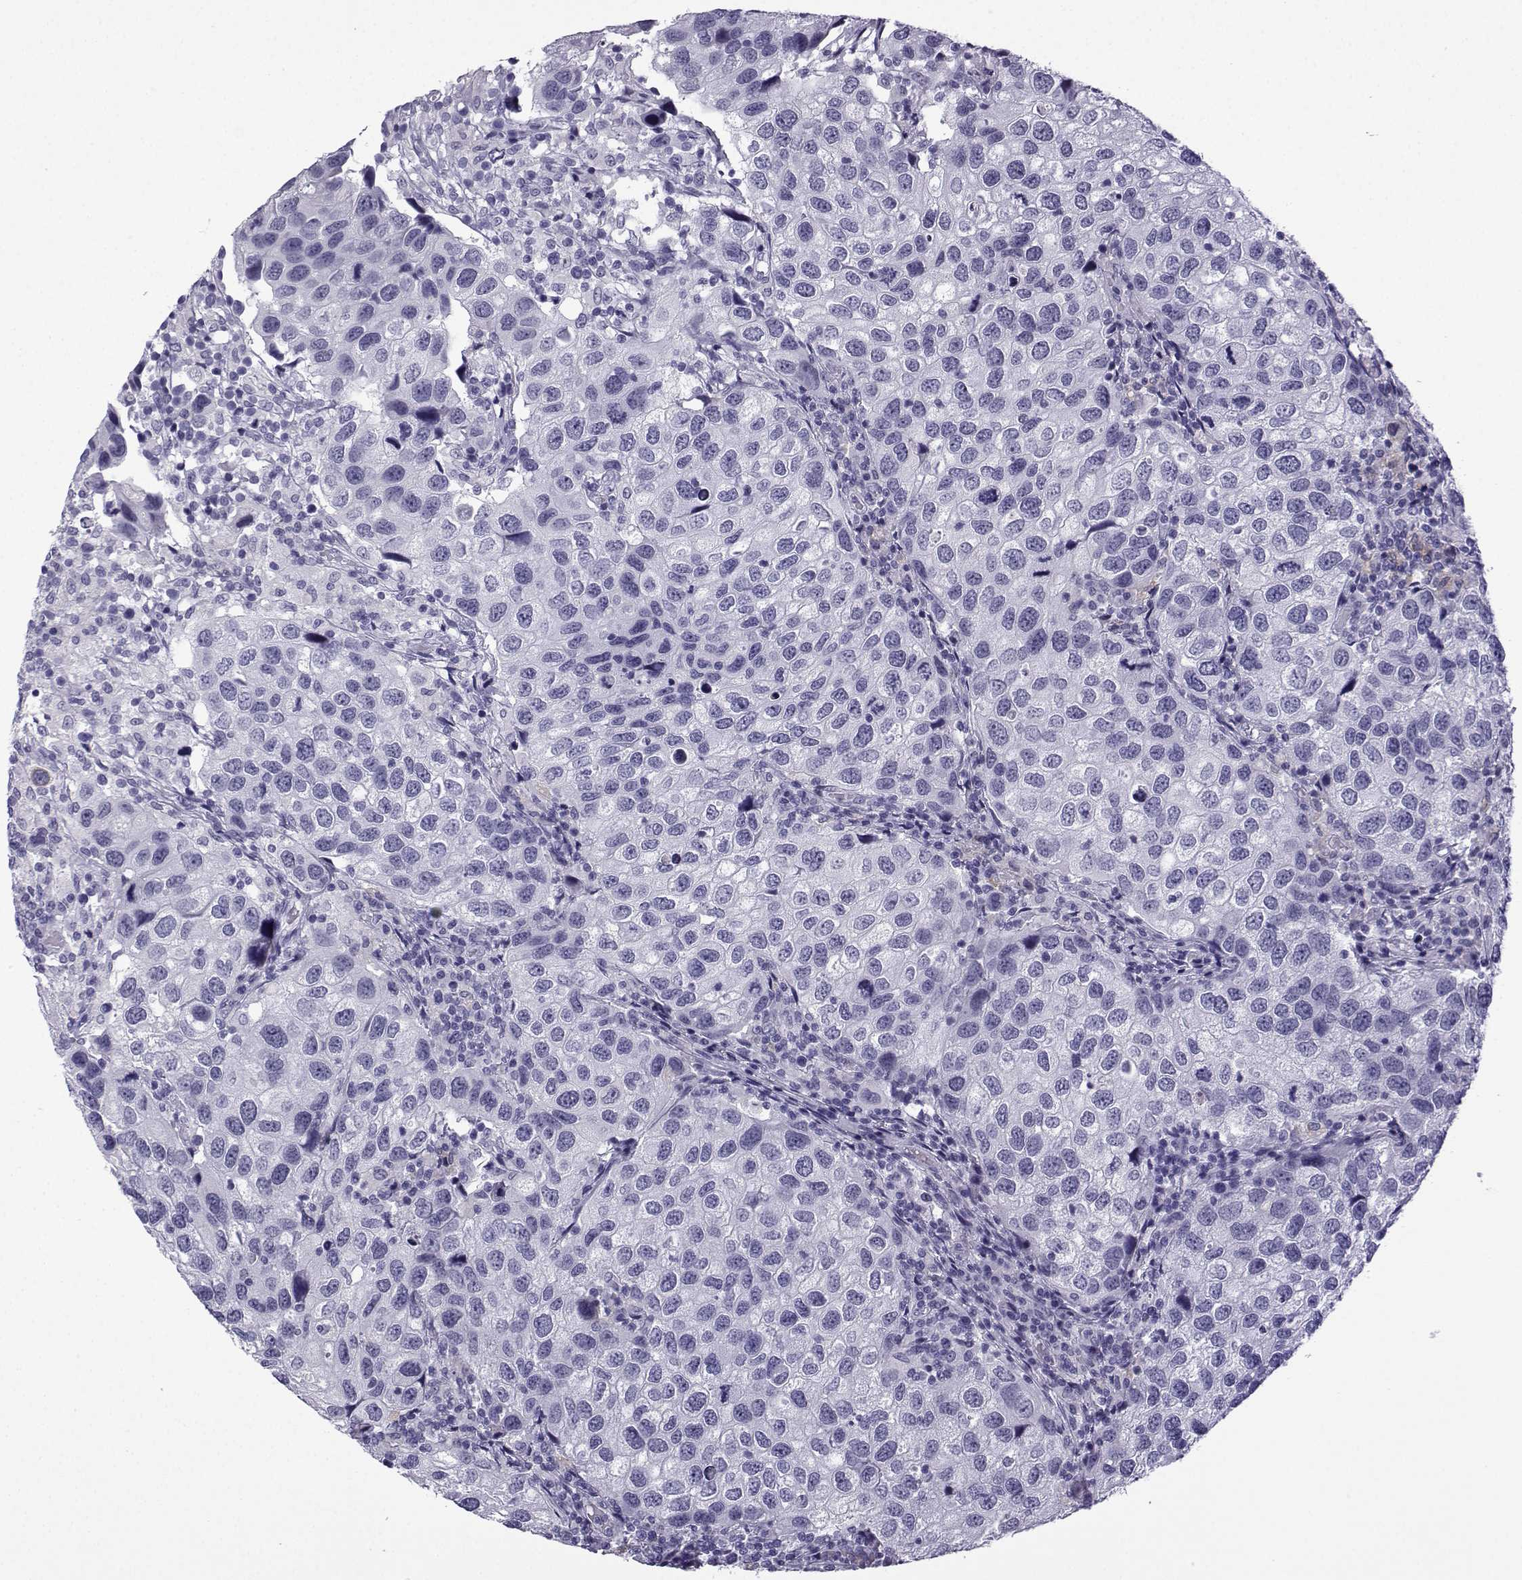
{"staining": {"intensity": "negative", "quantity": "none", "location": "none"}, "tissue": "urothelial cancer", "cell_type": "Tumor cells", "image_type": "cancer", "snomed": [{"axis": "morphology", "description": "Urothelial carcinoma, High grade"}, {"axis": "topography", "description": "Urinary bladder"}], "caption": "The image displays no significant positivity in tumor cells of urothelial carcinoma (high-grade).", "gene": "MRGBP", "patient": {"sex": "male", "age": 79}}